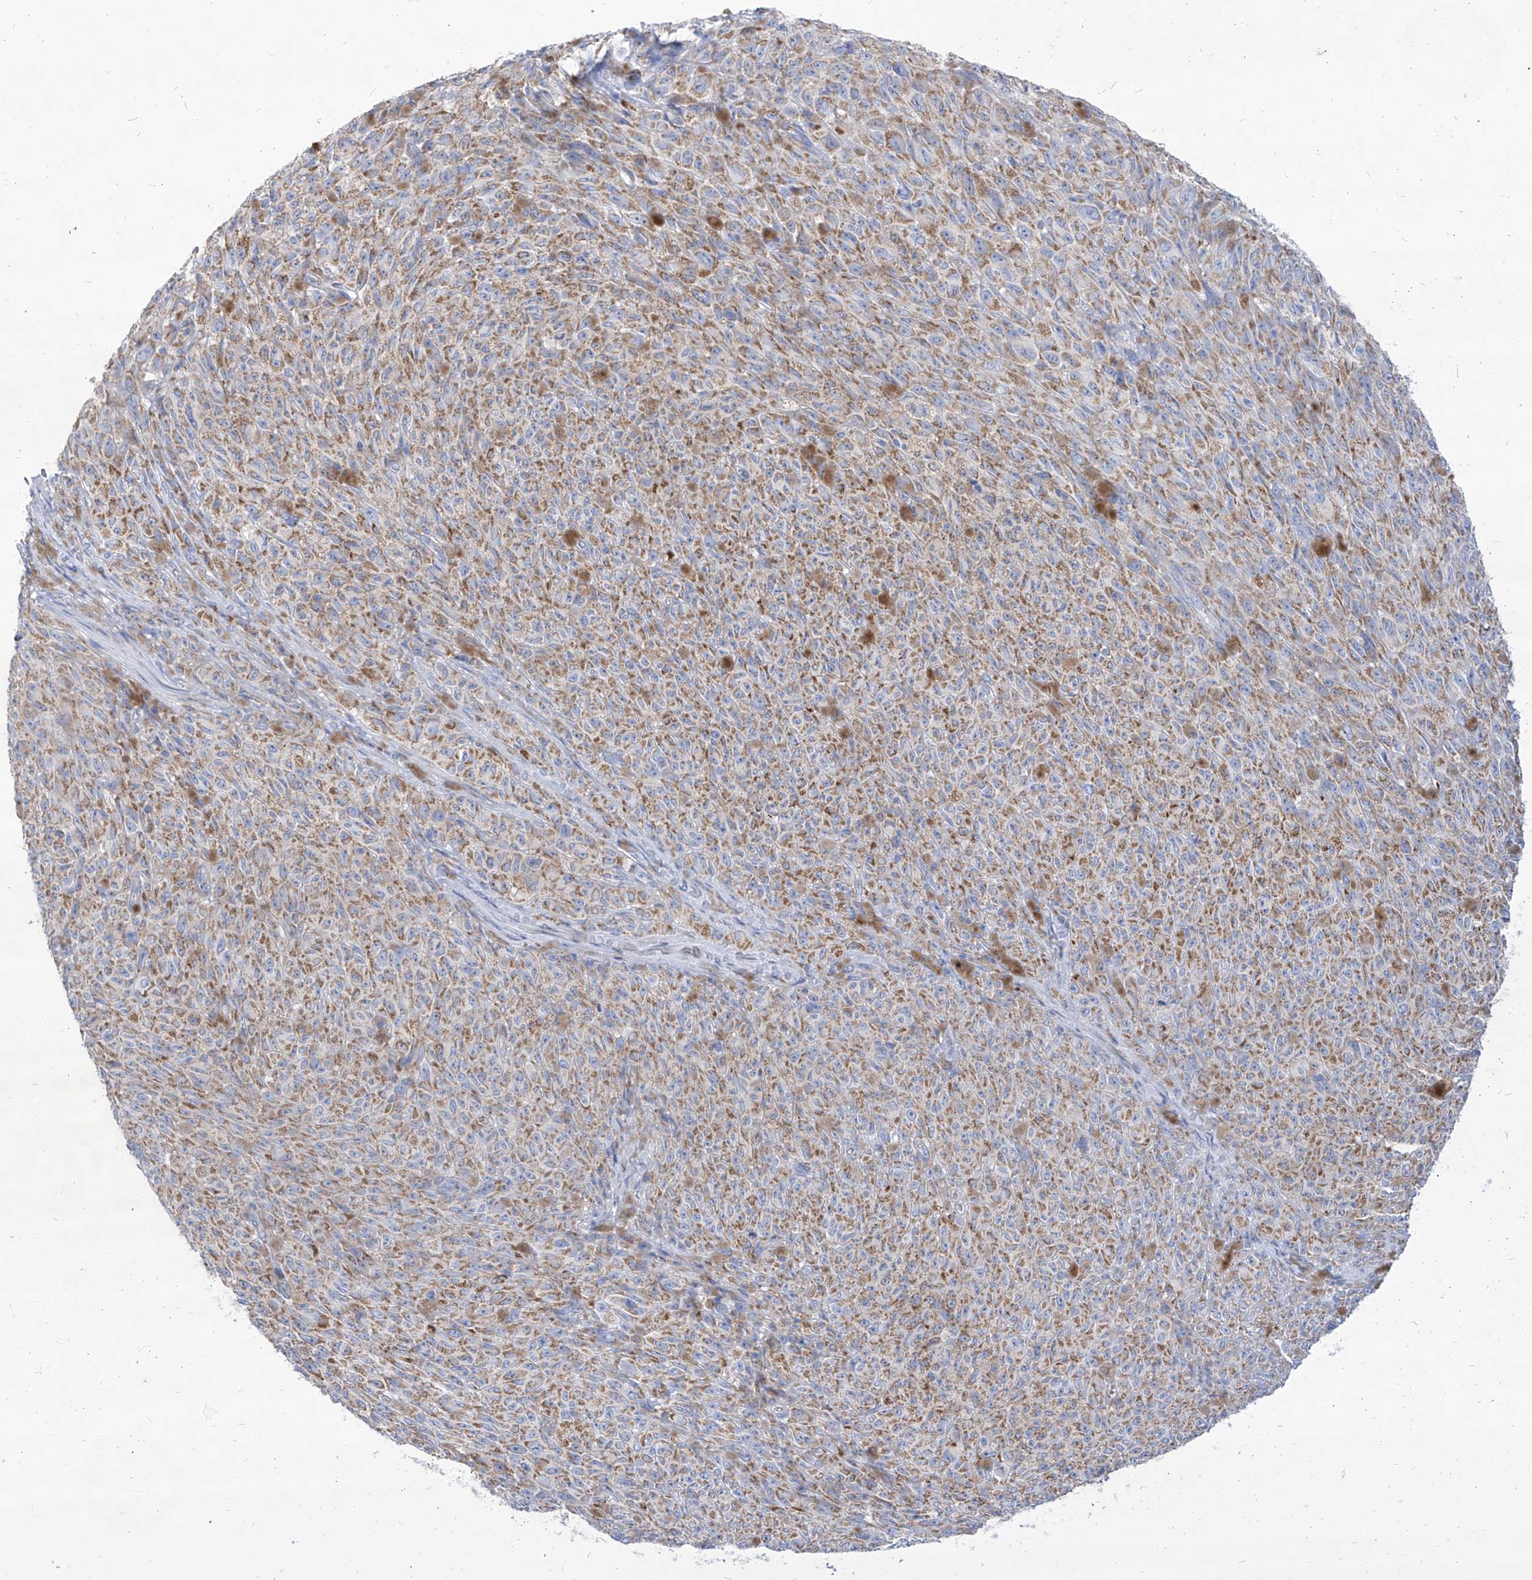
{"staining": {"intensity": "moderate", "quantity": ">75%", "location": "cytoplasmic/membranous"}, "tissue": "melanoma", "cell_type": "Tumor cells", "image_type": "cancer", "snomed": [{"axis": "morphology", "description": "Malignant melanoma, NOS"}, {"axis": "topography", "description": "Skin"}], "caption": "Malignant melanoma stained with immunohistochemistry (IHC) exhibits moderate cytoplasmic/membranous expression in approximately >75% of tumor cells.", "gene": "COQ3", "patient": {"sex": "female", "age": 82}}